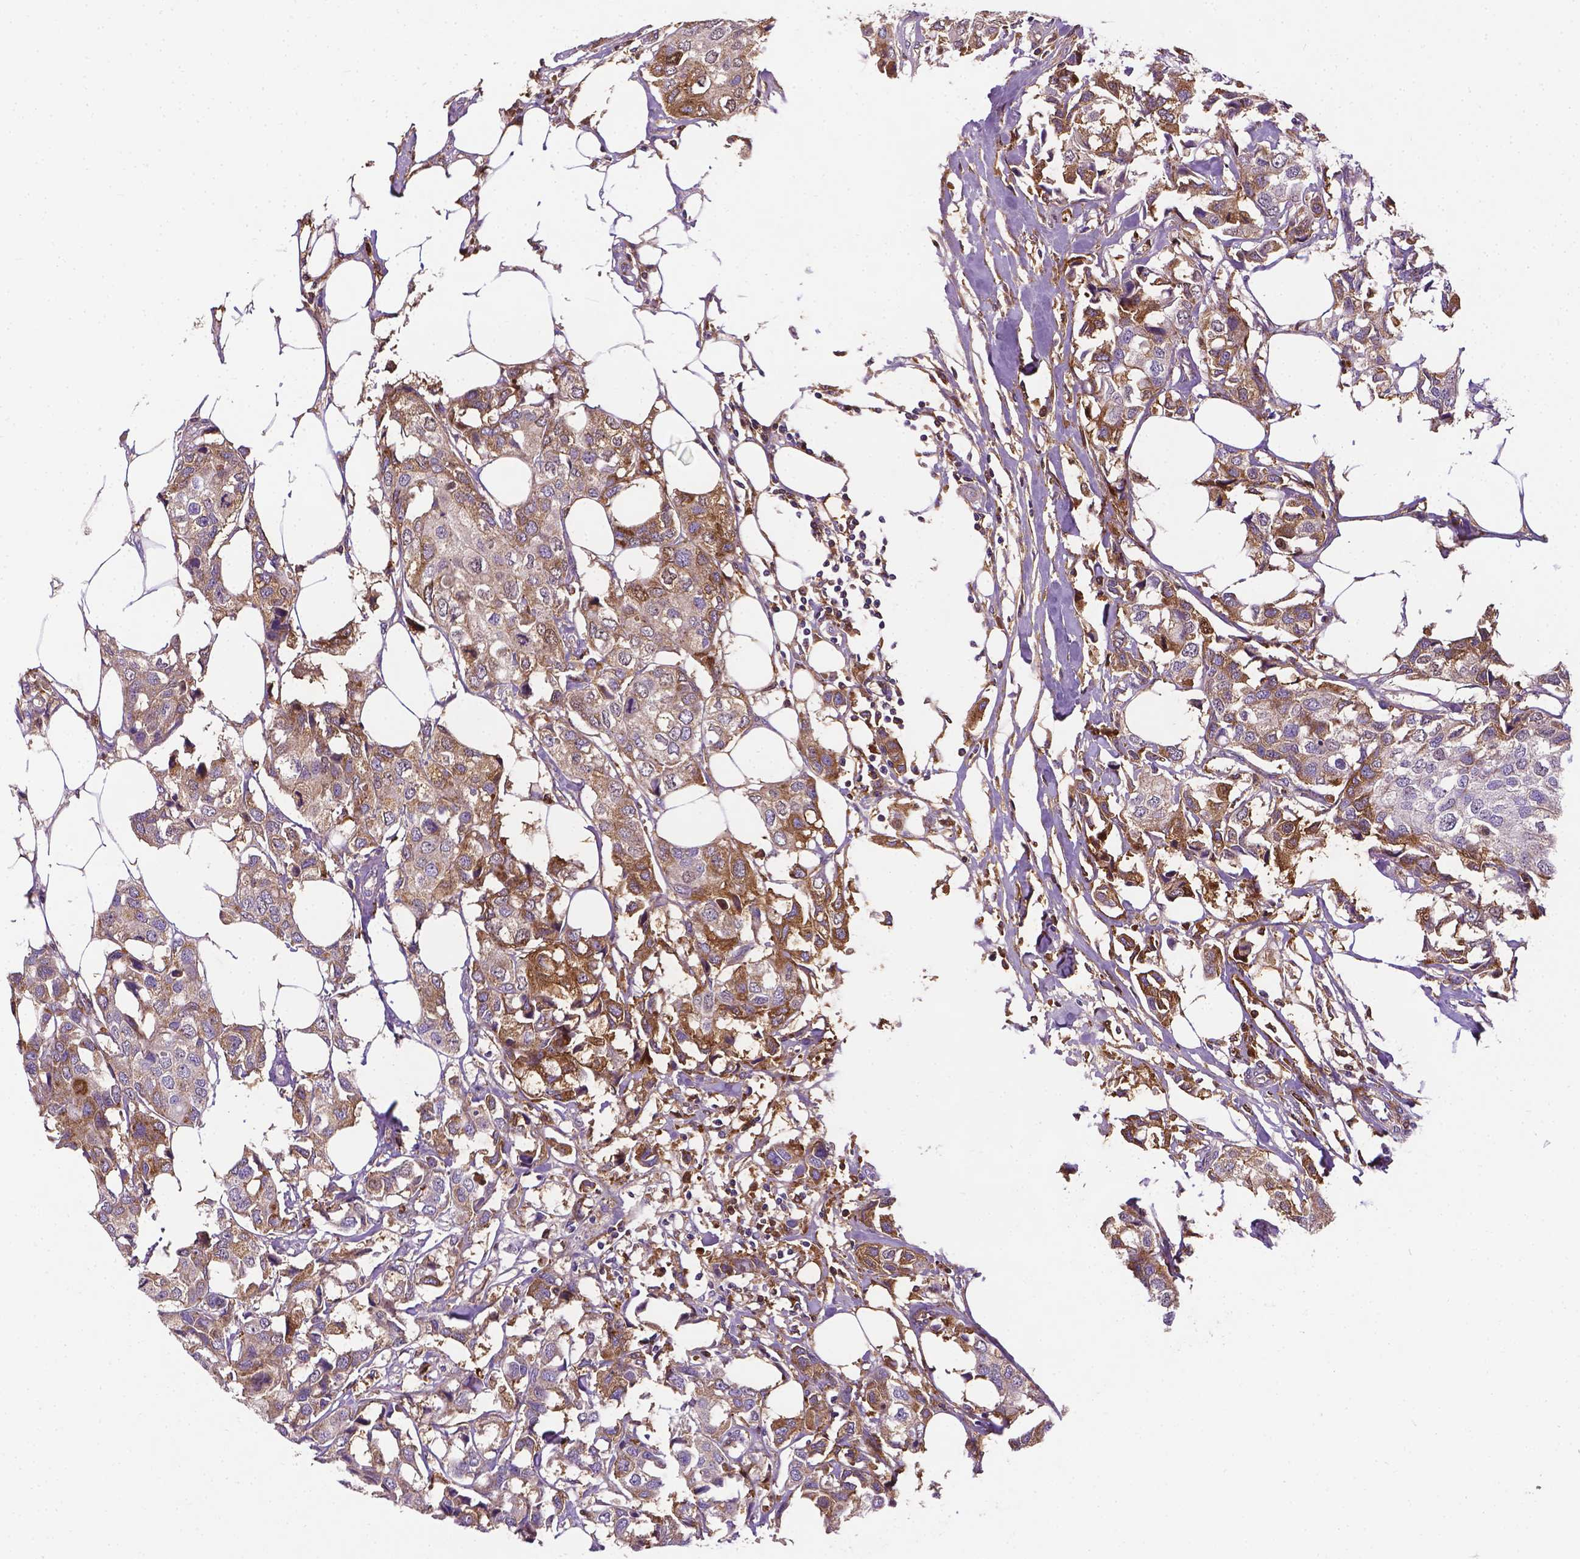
{"staining": {"intensity": "moderate", "quantity": "25%-75%", "location": "cytoplasmic/membranous"}, "tissue": "breast cancer", "cell_type": "Tumor cells", "image_type": "cancer", "snomed": [{"axis": "morphology", "description": "Duct carcinoma"}, {"axis": "topography", "description": "Breast"}], "caption": "A micrograph showing moderate cytoplasmic/membranous expression in approximately 25%-75% of tumor cells in breast cancer (invasive ductal carcinoma), as visualized by brown immunohistochemical staining.", "gene": "APOE", "patient": {"sex": "female", "age": 80}}